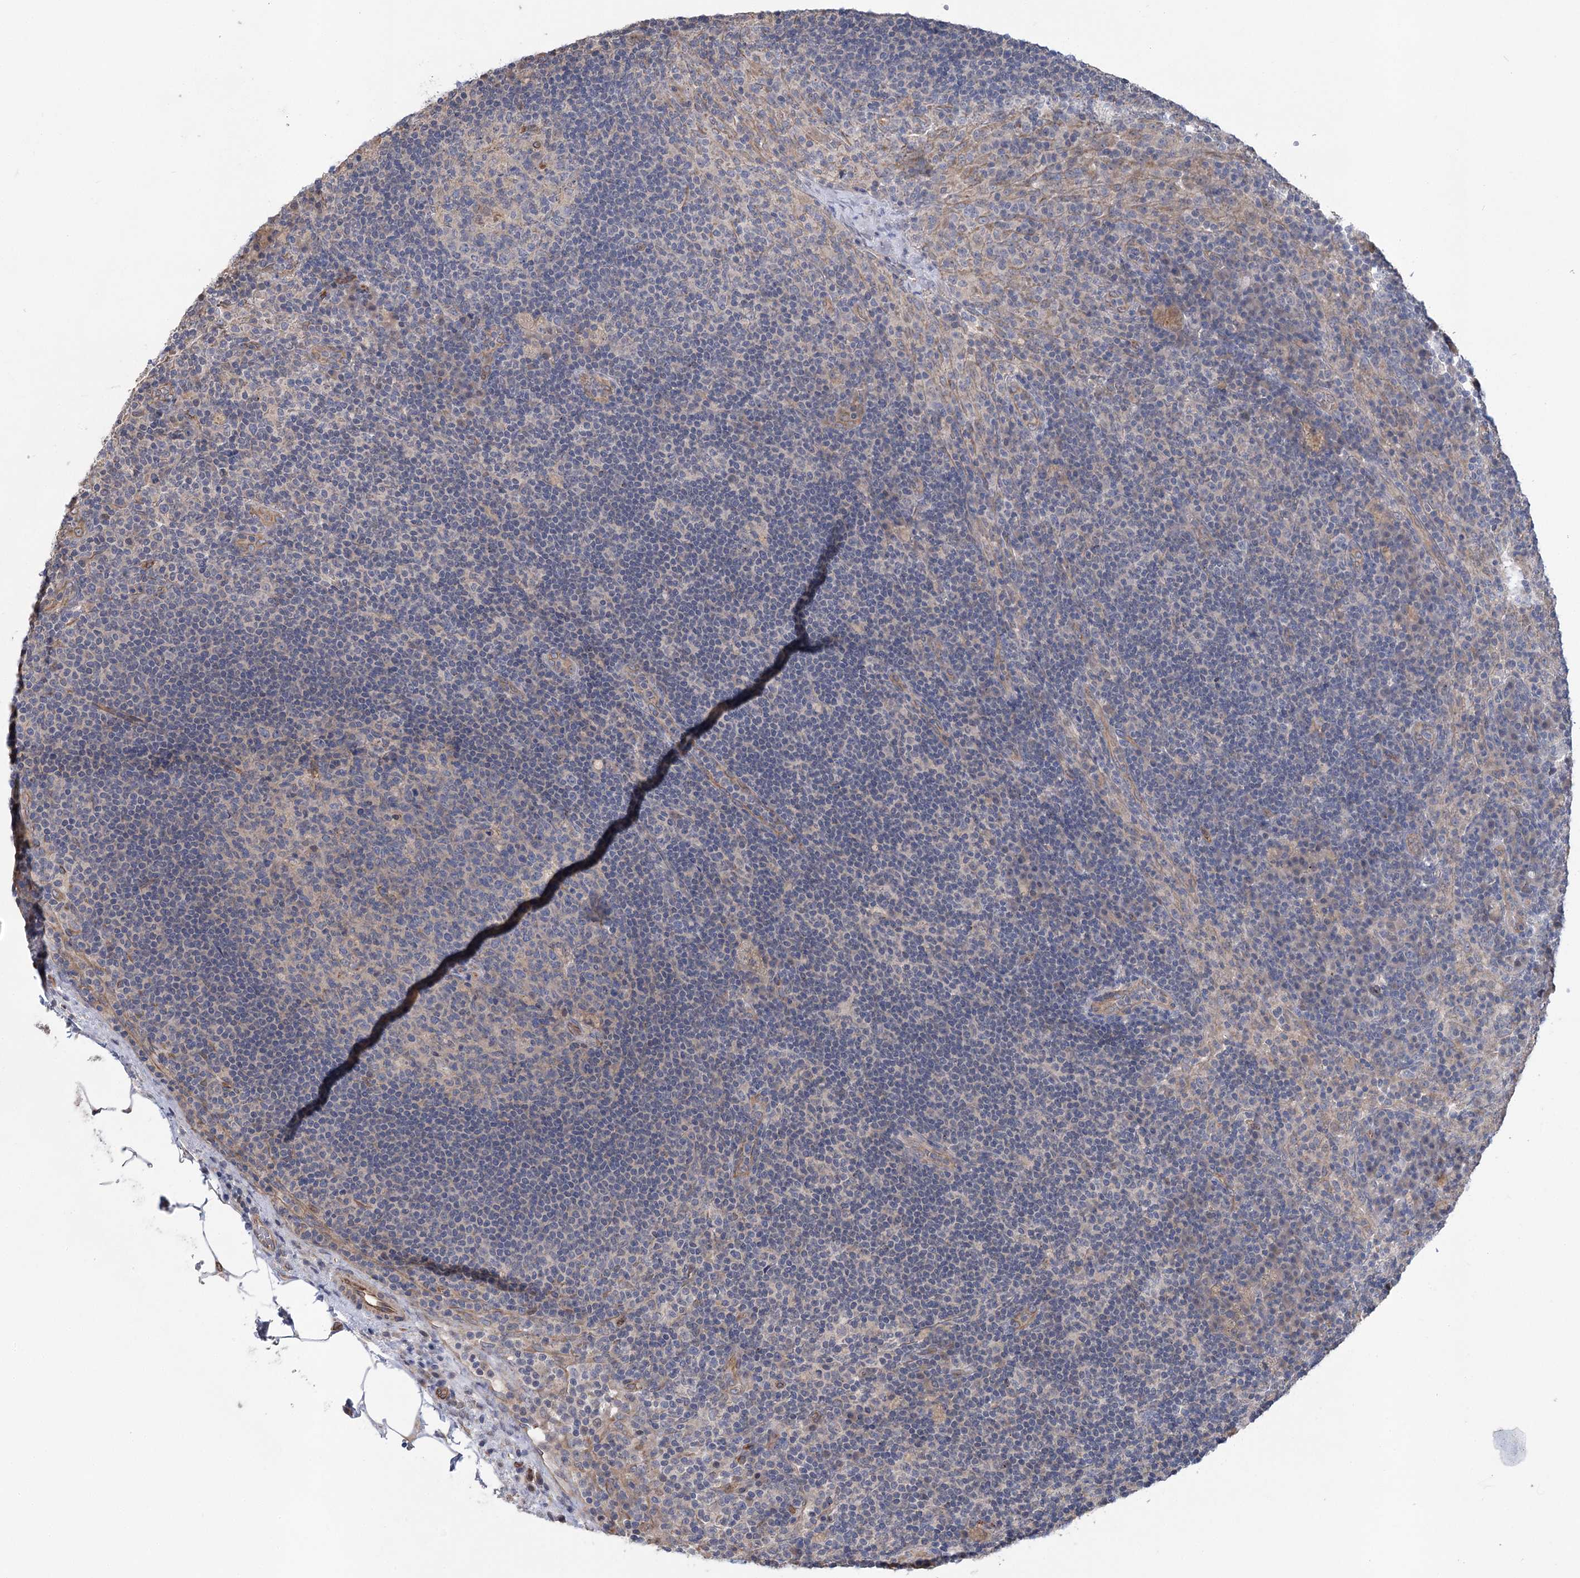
{"staining": {"intensity": "negative", "quantity": "none", "location": "none"}, "tissue": "lymph node", "cell_type": "Germinal center cells", "image_type": "normal", "snomed": [{"axis": "morphology", "description": "Normal tissue, NOS"}, {"axis": "topography", "description": "Lymph node"}], "caption": "Immunohistochemical staining of normal human lymph node exhibits no significant expression in germinal center cells. (Brightfield microscopy of DAB immunohistochemistry at high magnification).", "gene": "RWDD4", "patient": {"sex": "female", "age": 70}}